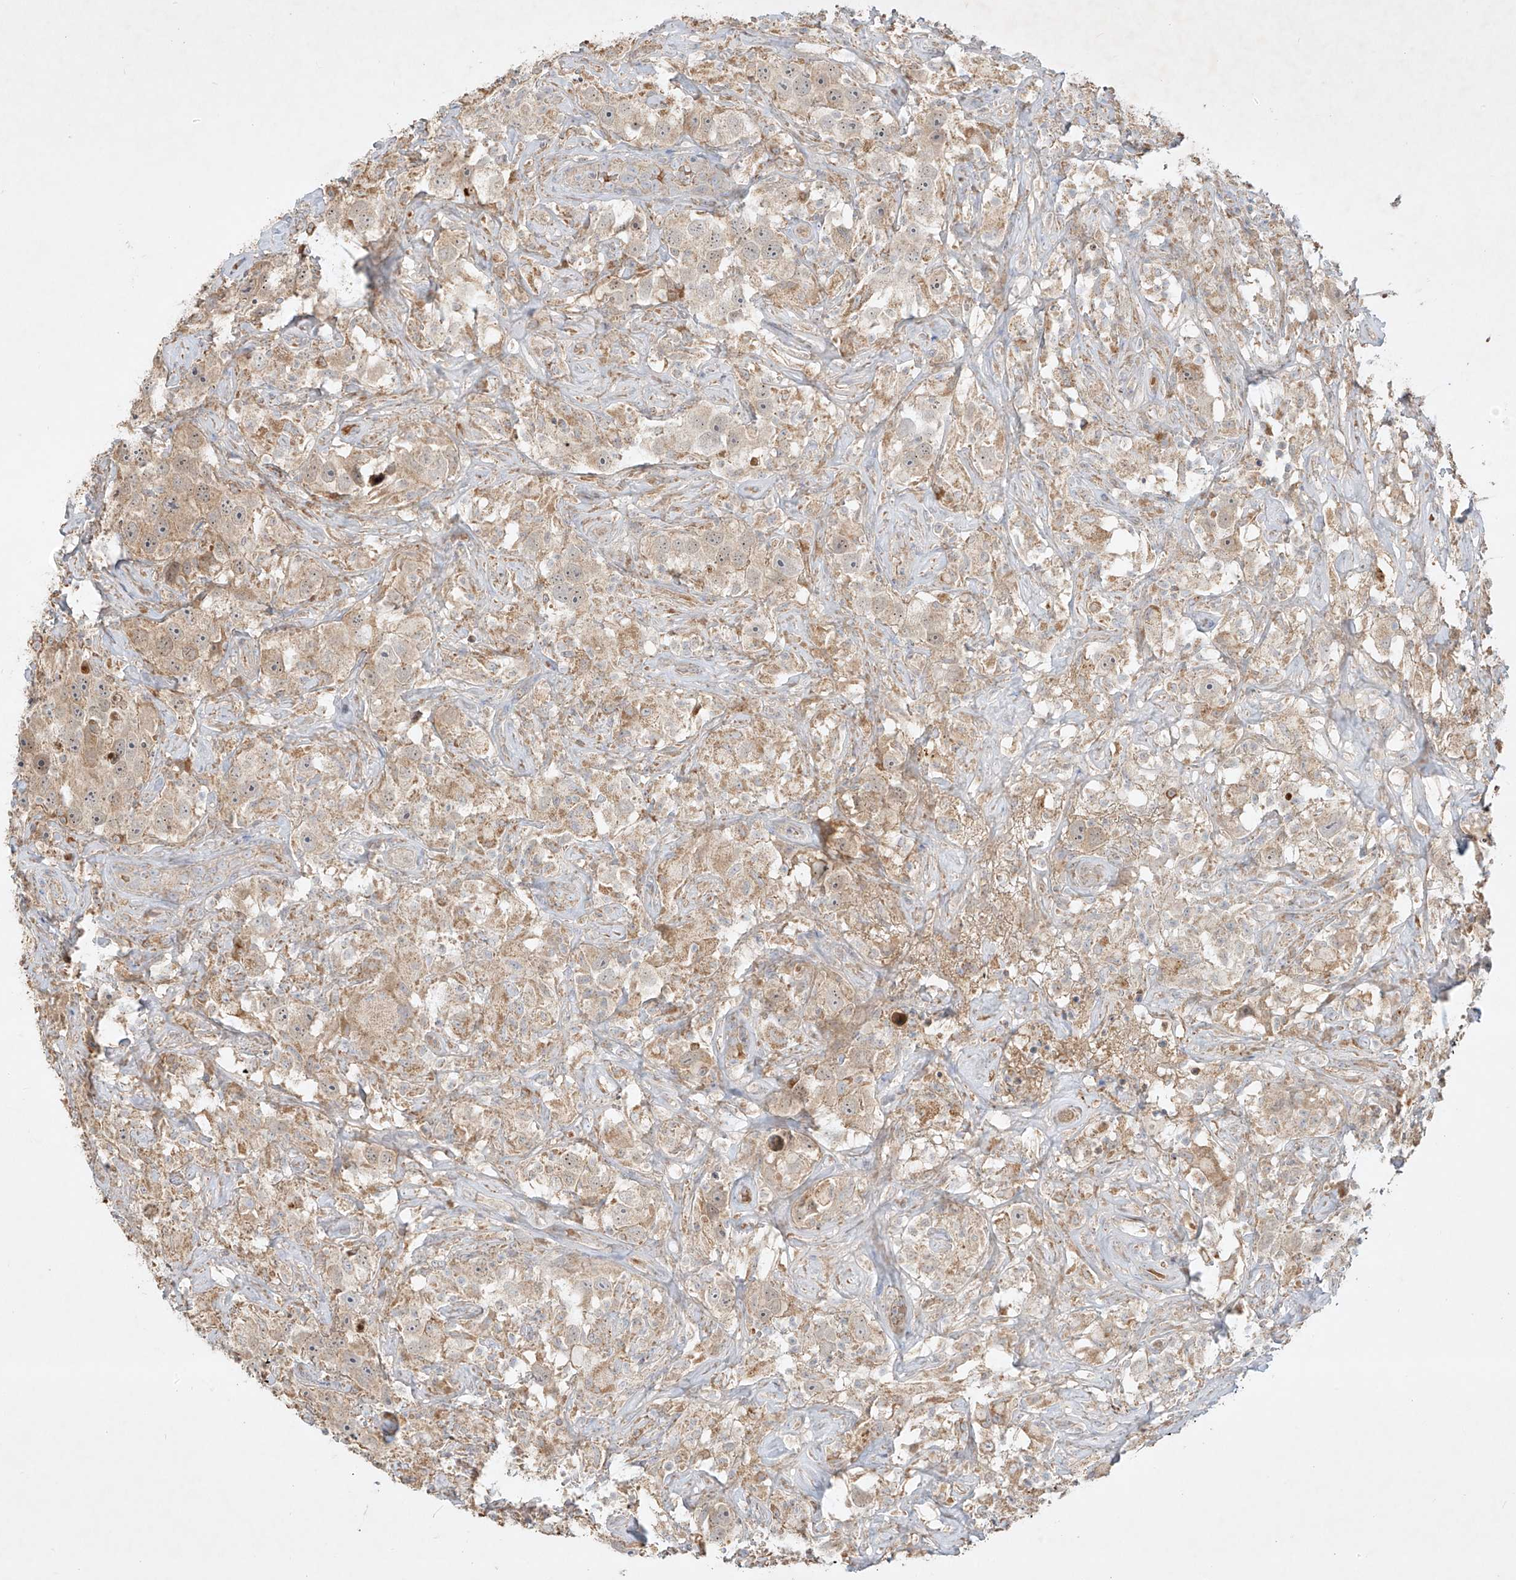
{"staining": {"intensity": "weak", "quantity": ">75%", "location": "cytoplasmic/membranous"}, "tissue": "testis cancer", "cell_type": "Tumor cells", "image_type": "cancer", "snomed": [{"axis": "morphology", "description": "Seminoma, NOS"}, {"axis": "topography", "description": "Testis"}], "caption": "Immunohistochemistry histopathology image of seminoma (testis) stained for a protein (brown), which shows low levels of weak cytoplasmic/membranous expression in about >75% of tumor cells.", "gene": "KPNA7", "patient": {"sex": "male", "age": 49}}